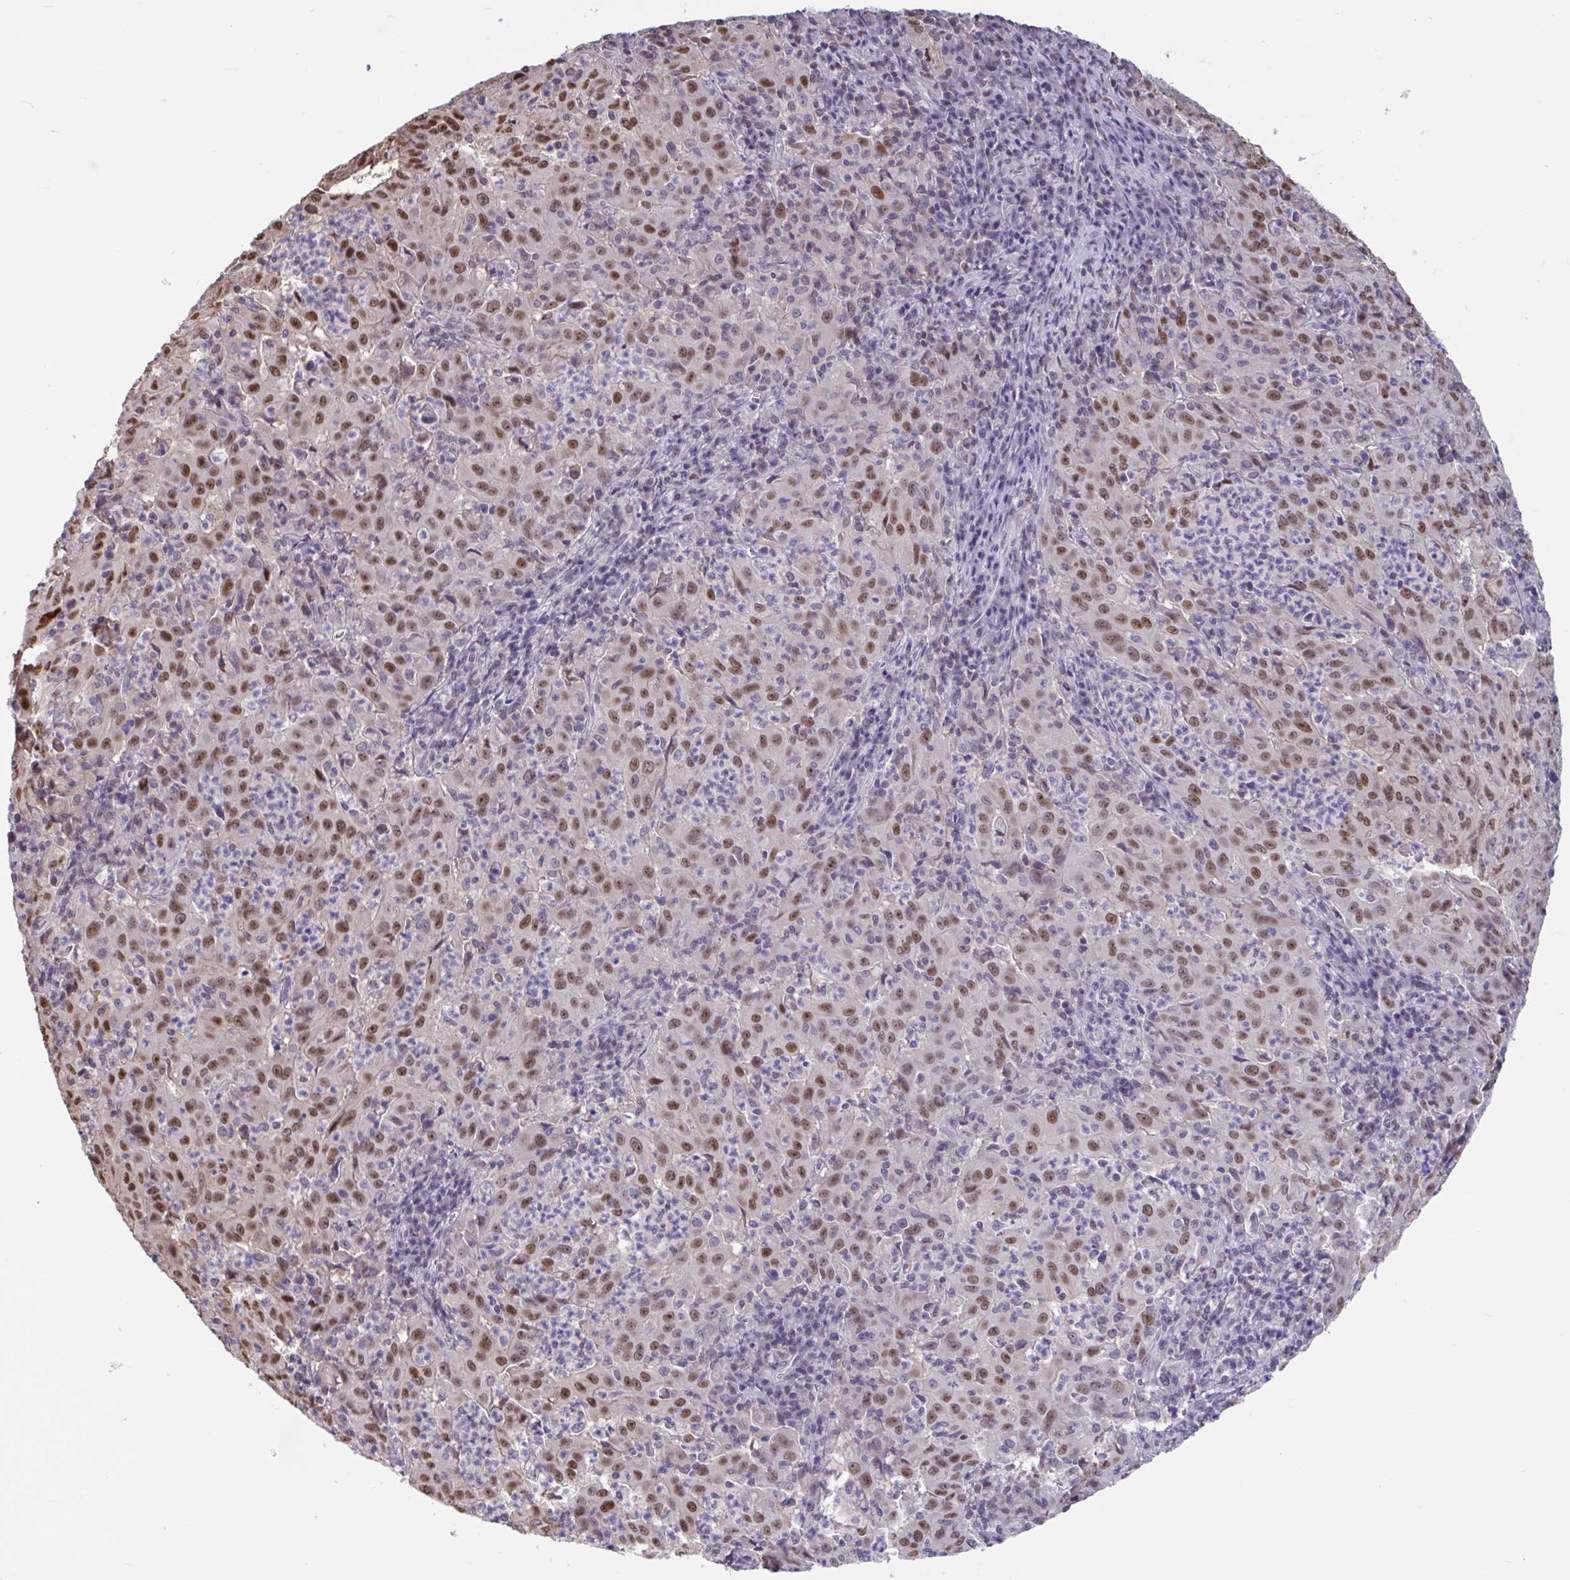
{"staining": {"intensity": "moderate", "quantity": ">75%", "location": "nuclear"}, "tissue": "pancreatic cancer", "cell_type": "Tumor cells", "image_type": "cancer", "snomed": [{"axis": "morphology", "description": "Adenocarcinoma, NOS"}, {"axis": "topography", "description": "Pancreas"}], "caption": "Immunohistochemical staining of human pancreatic cancer shows medium levels of moderate nuclear positivity in about >75% of tumor cells.", "gene": "RBL1", "patient": {"sex": "male", "age": 63}}